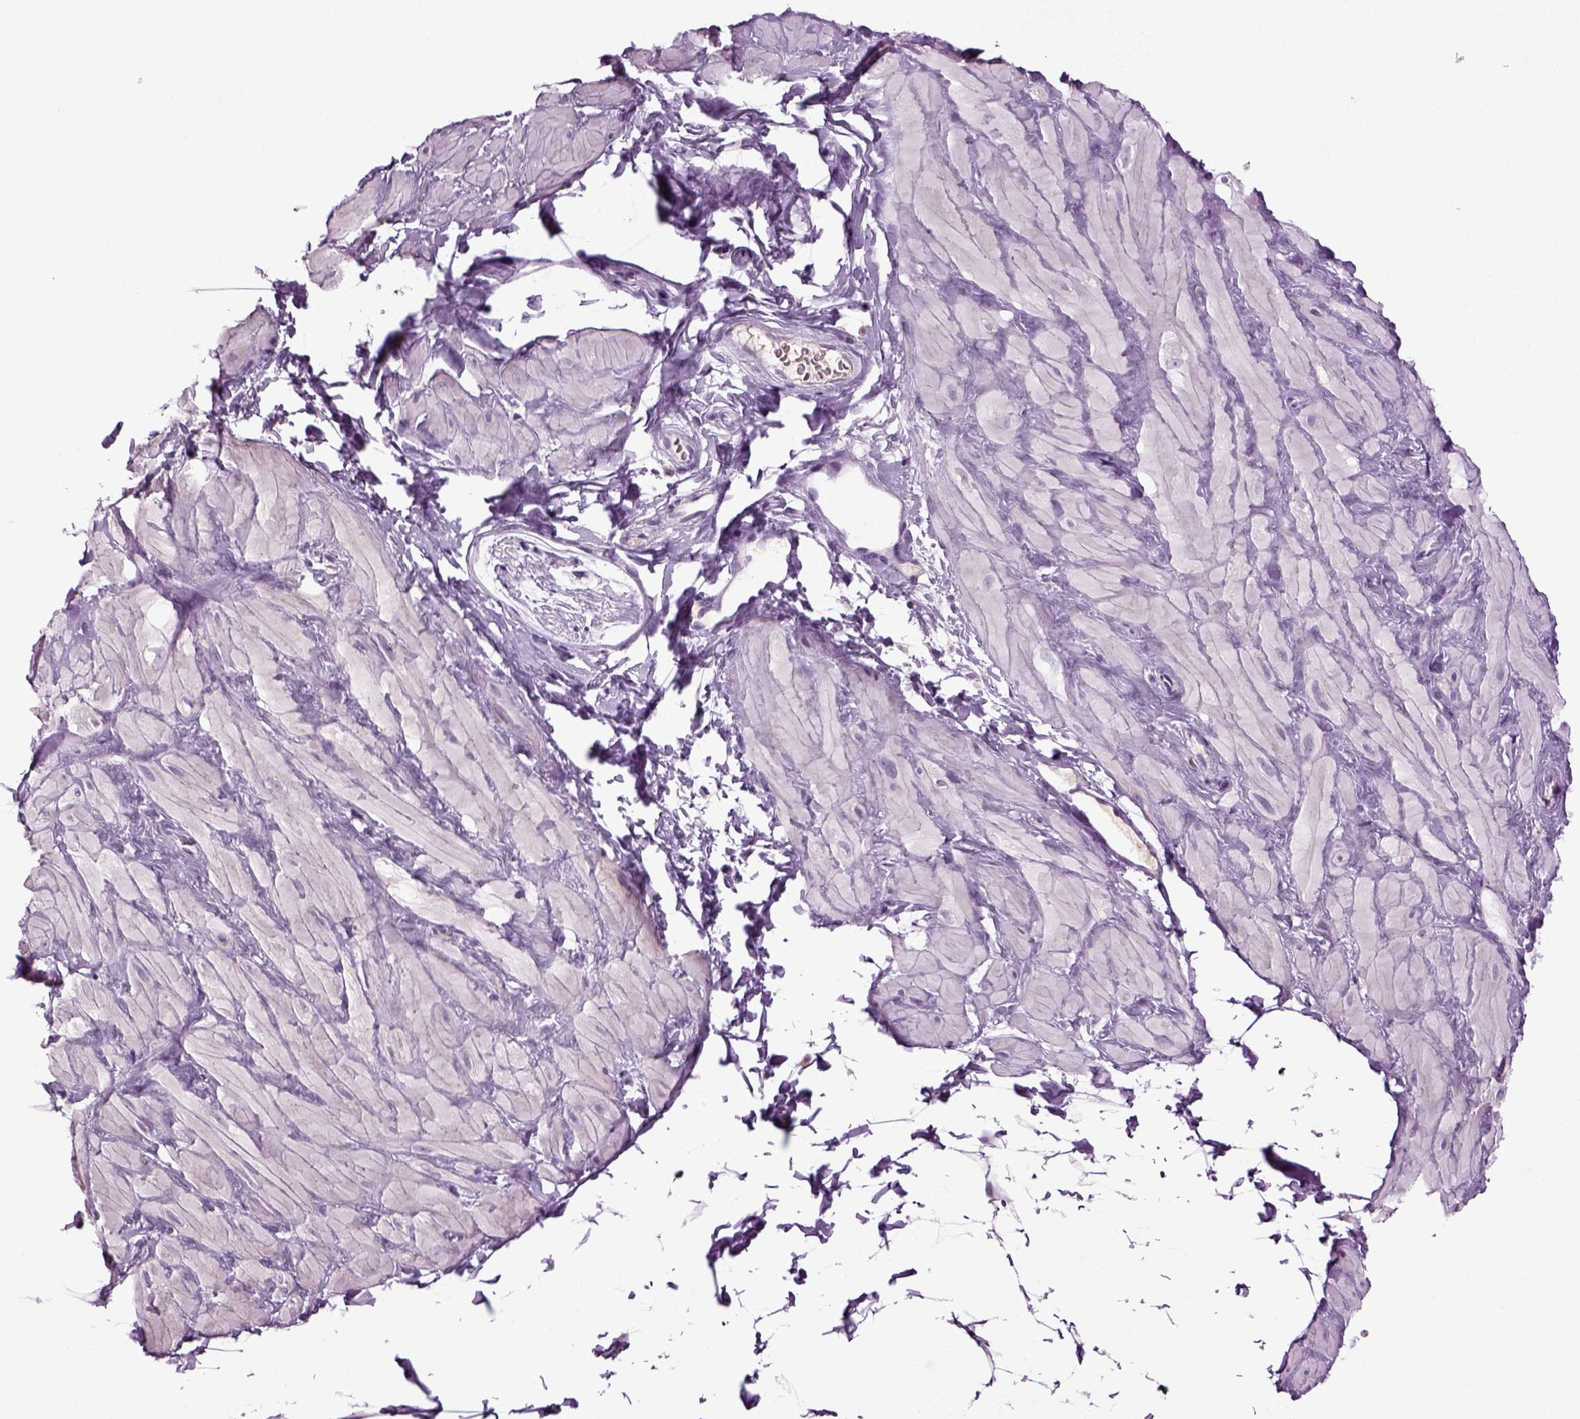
{"staining": {"intensity": "negative", "quantity": "none", "location": "none"}, "tissue": "adipose tissue", "cell_type": "Adipocytes", "image_type": "normal", "snomed": [{"axis": "morphology", "description": "Normal tissue, NOS"}, {"axis": "topography", "description": "Smooth muscle"}, {"axis": "topography", "description": "Peripheral nerve tissue"}], "caption": "Immunohistochemistry (IHC) photomicrograph of benign human adipose tissue stained for a protein (brown), which displays no positivity in adipocytes.", "gene": "FGF11", "patient": {"sex": "male", "age": 22}}